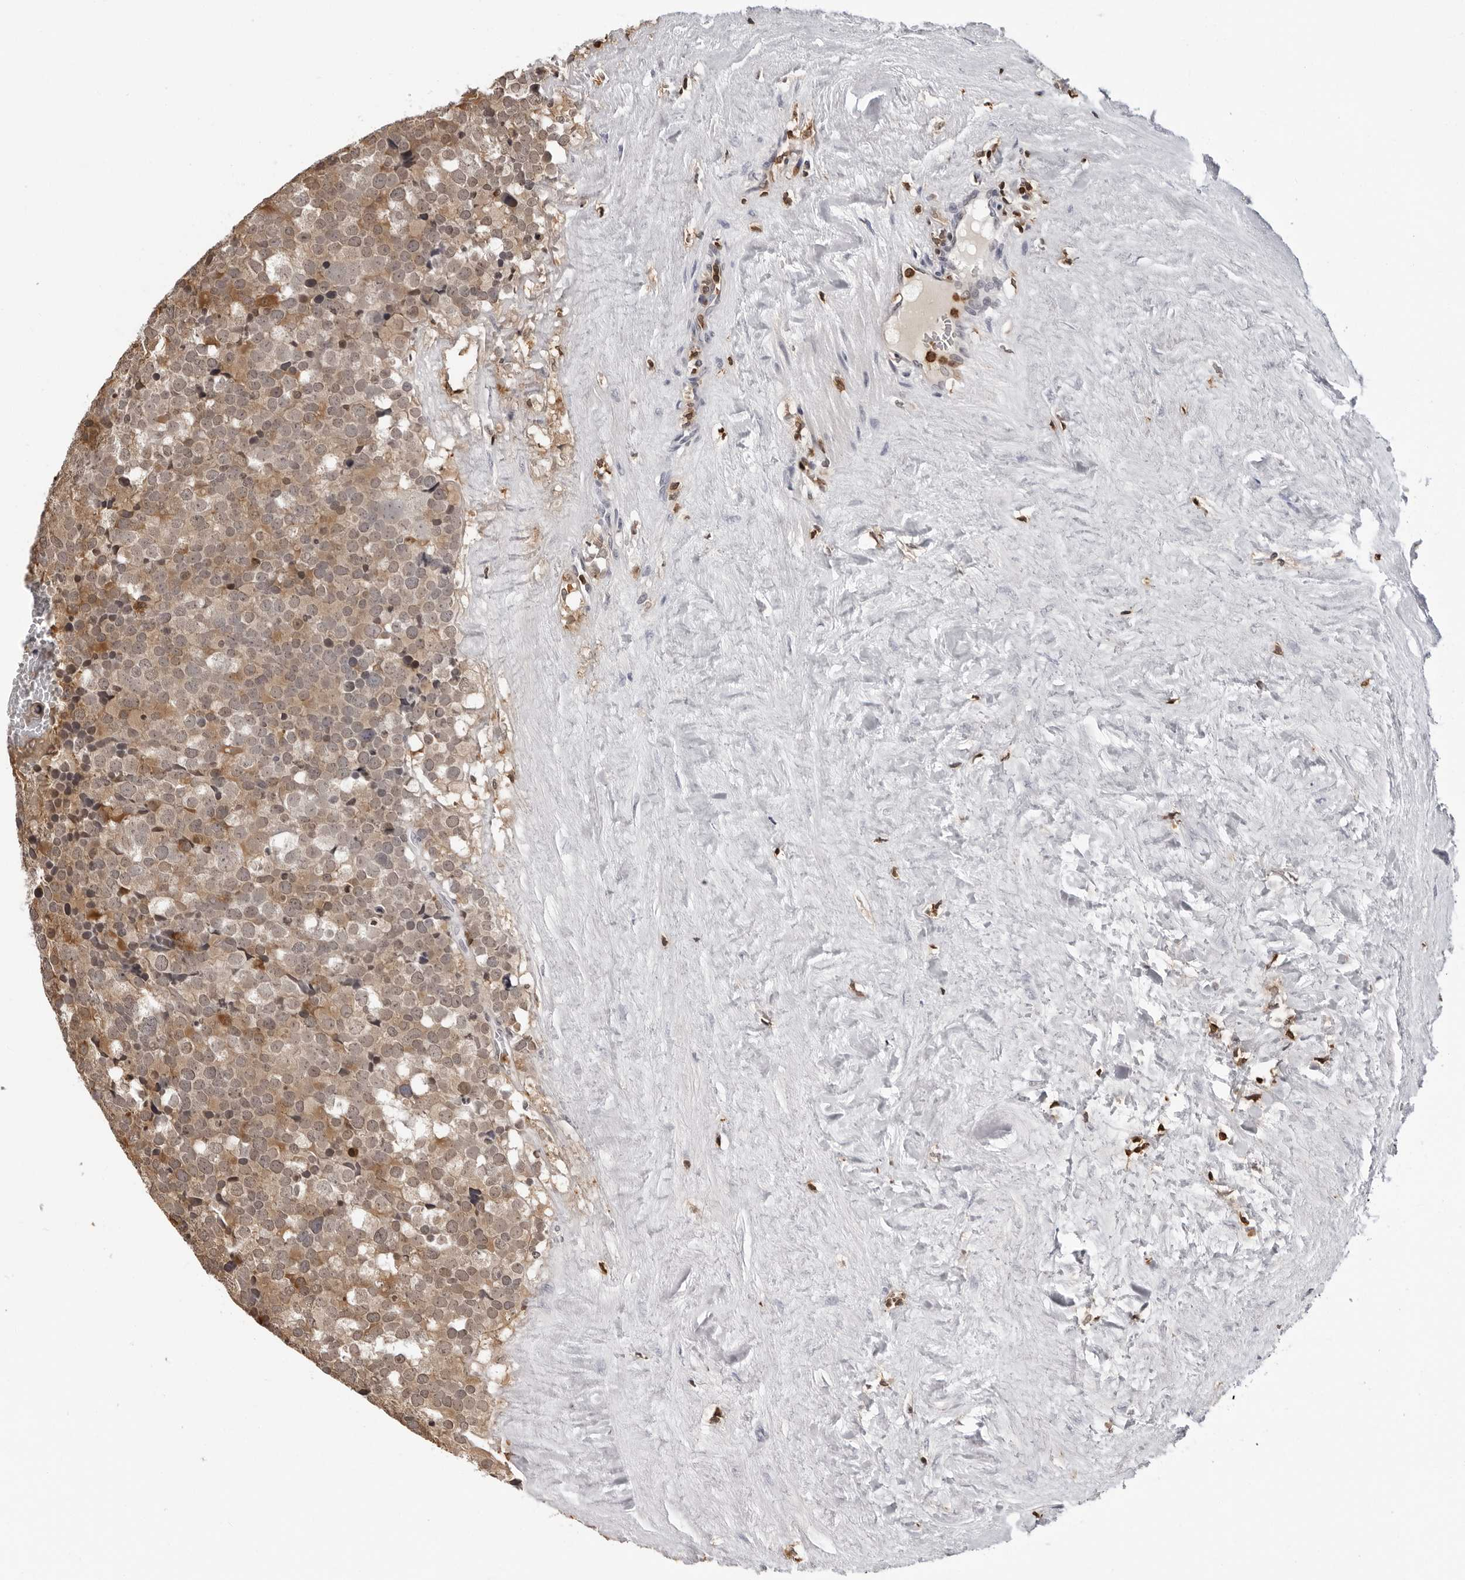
{"staining": {"intensity": "moderate", "quantity": ">75%", "location": "cytoplasmic/membranous"}, "tissue": "testis cancer", "cell_type": "Tumor cells", "image_type": "cancer", "snomed": [{"axis": "morphology", "description": "Seminoma, NOS"}, {"axis": "topography", "description": "Testis"}], "caption": "This is a histology image of immunohistochemistry (IHC) staining of testis cancer (seminoma), which shows moderate positivity in the cytoplasmic/membranous of tumor cells.", "gene": "HSPH1", "patient": {"sex": "male", "age": 71}}